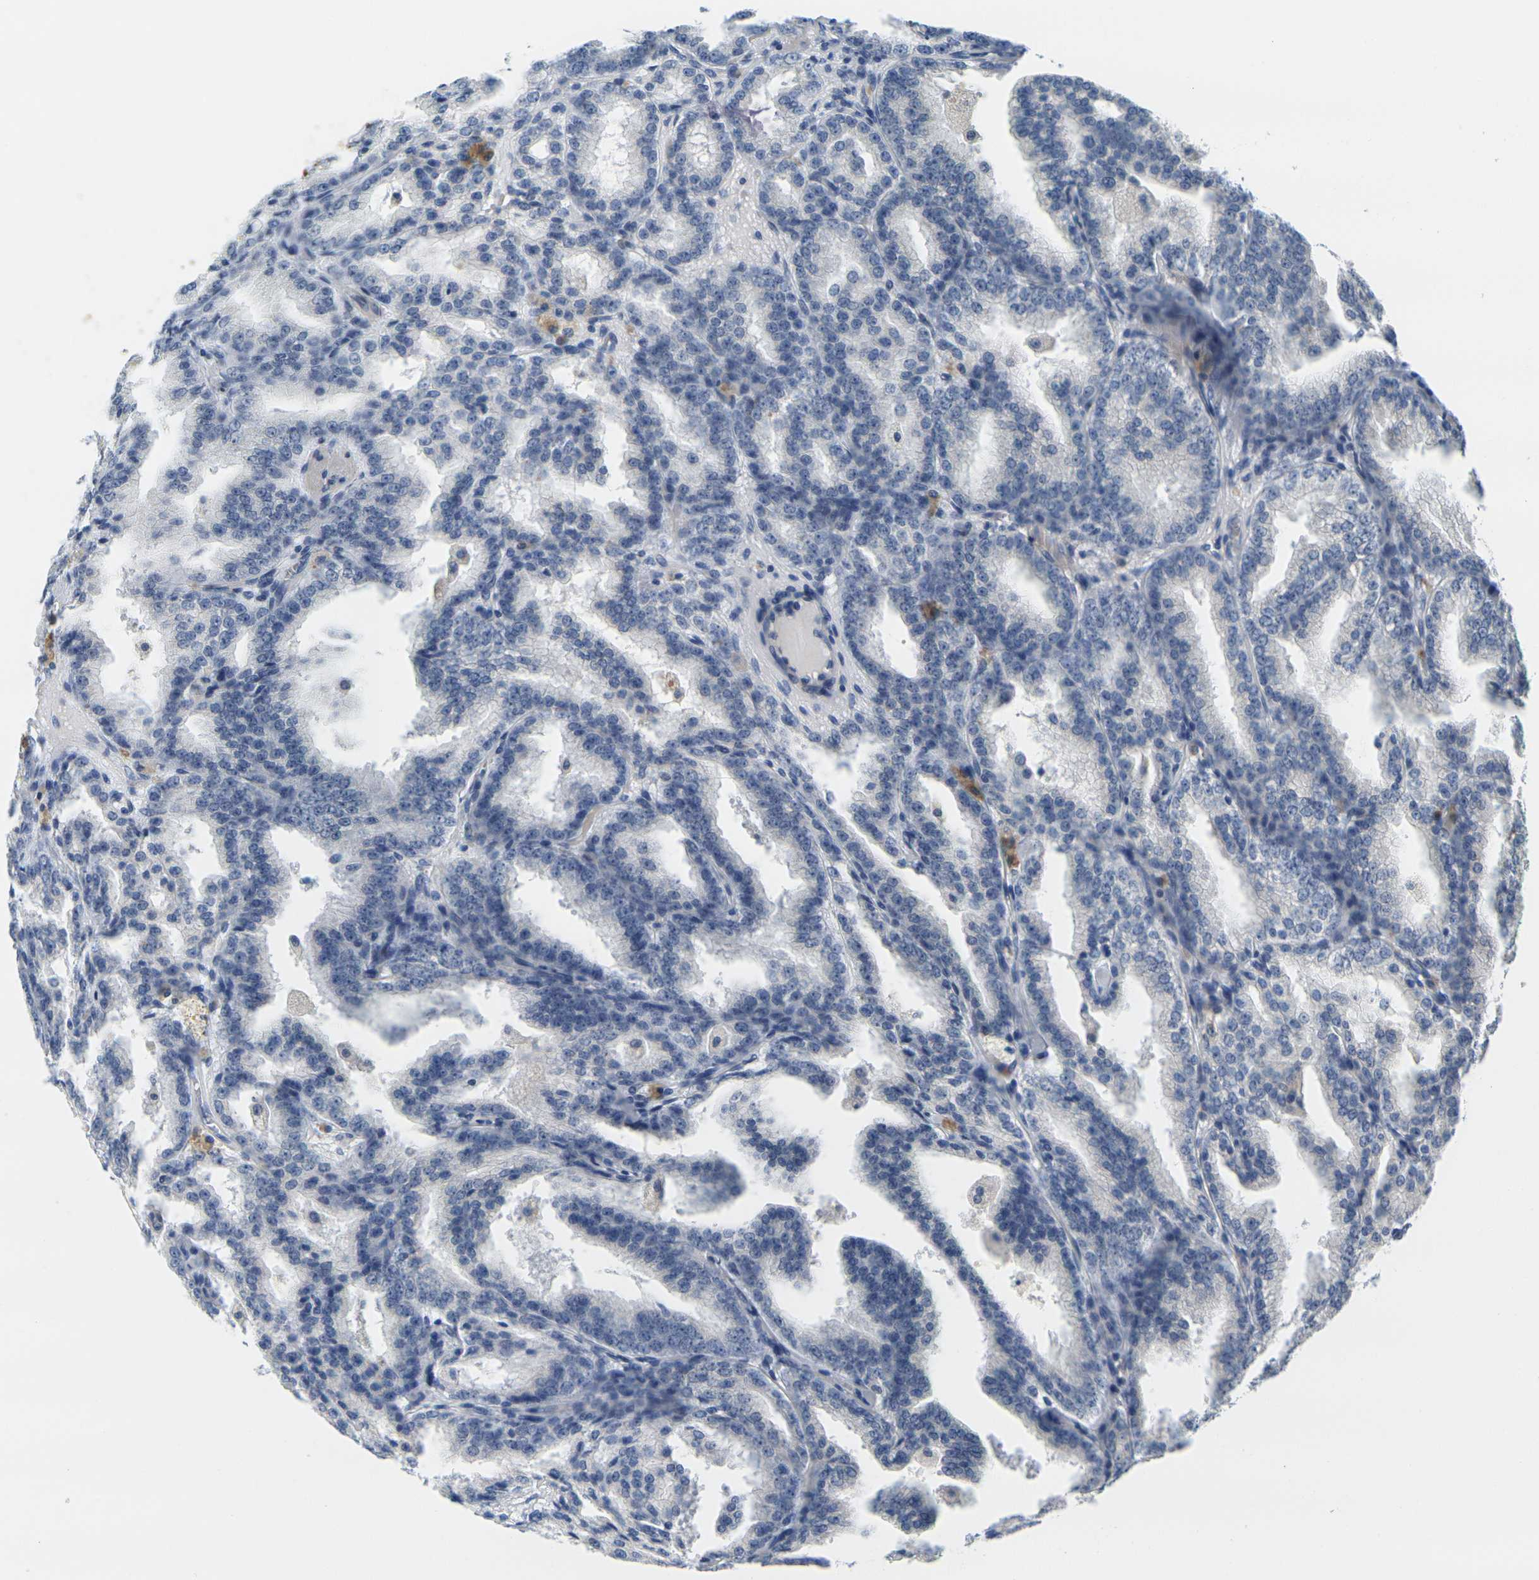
{"staining": {"intensity": "negative", "quantity": "none", "location": "none"}, "tissue": "prostate cancer", "cell_type": "Tumor cells", "image_type": "cancer", "snomed": [{"axis": "morphology", "description": "Adenocarcinoma, High grade"}, {"axis": "topography", "description": "Prostate"}], "caption": "Histopathology image shows no significant protein expression in tumor cells of prostate cancer (high-grade adenocarcinoma).", "gene": "GPR15", "patient": {"sex": "male", "age": 61}}